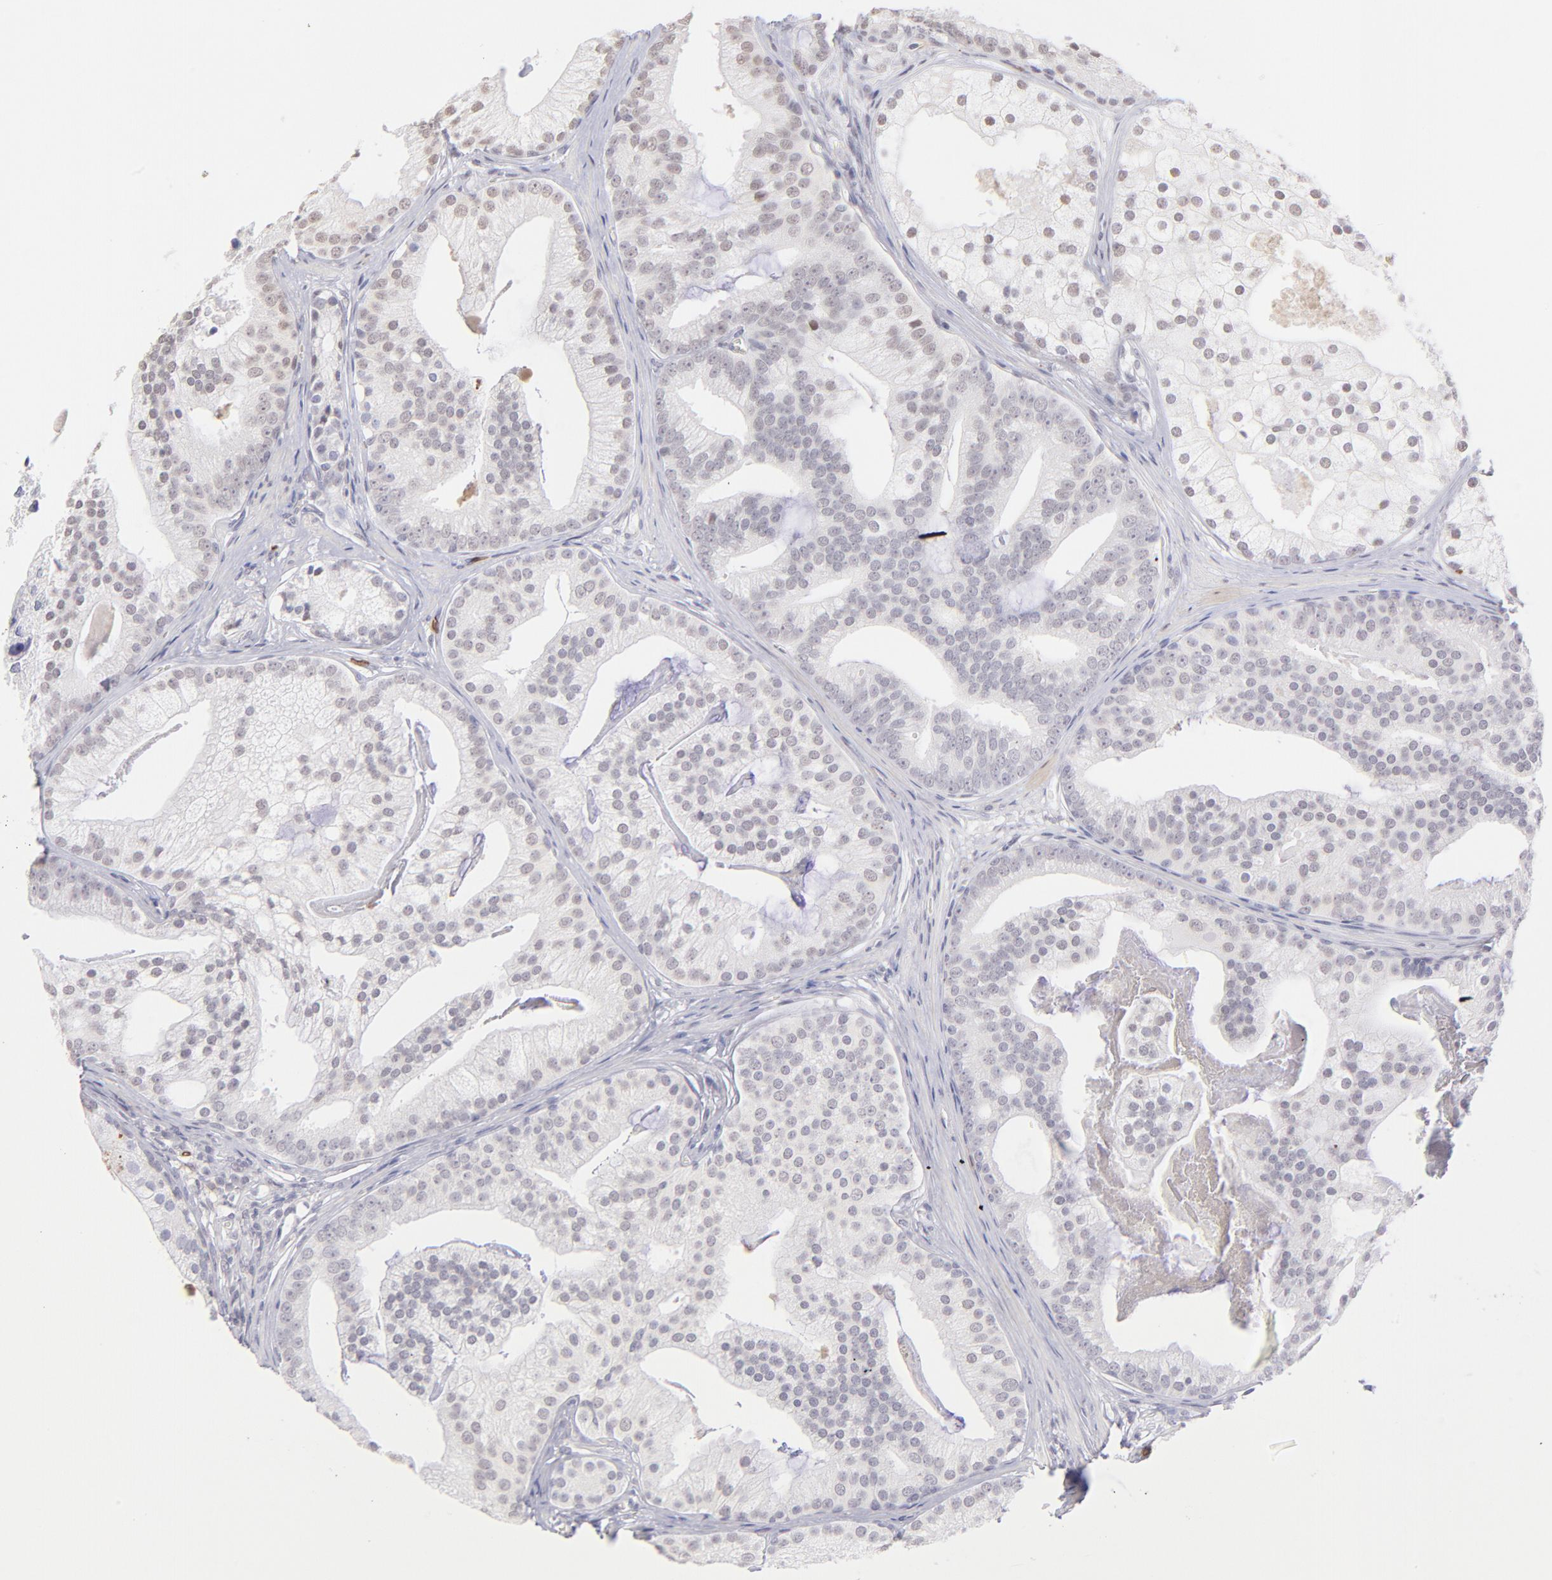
{"staining": {"intensity": "negative", "quantity": "none", "location": "none"}, "tissue": "prostate cancer", "cell_type": "Tumor cells", "image_type": "cancer", "snomed": [{"axis": "morphology", "description": "Adenocarcinoma, Low grade"}, {"axis": "topography", "description": "Prostate"}], "caption": "Immunohistochemistry (IHC) histopathology image of prostate cancer (low-grade adenocarcinoma) stained for a protein (brown), which shows no positivity in tumor cells. (DAB (3,3'-diaminobenzidine) immunohistochemistry (IHC) visualized using brightfield microscopy, high magnification).", "gene": "LTB4R", "patient": {"sex": "male", "age": 58}}